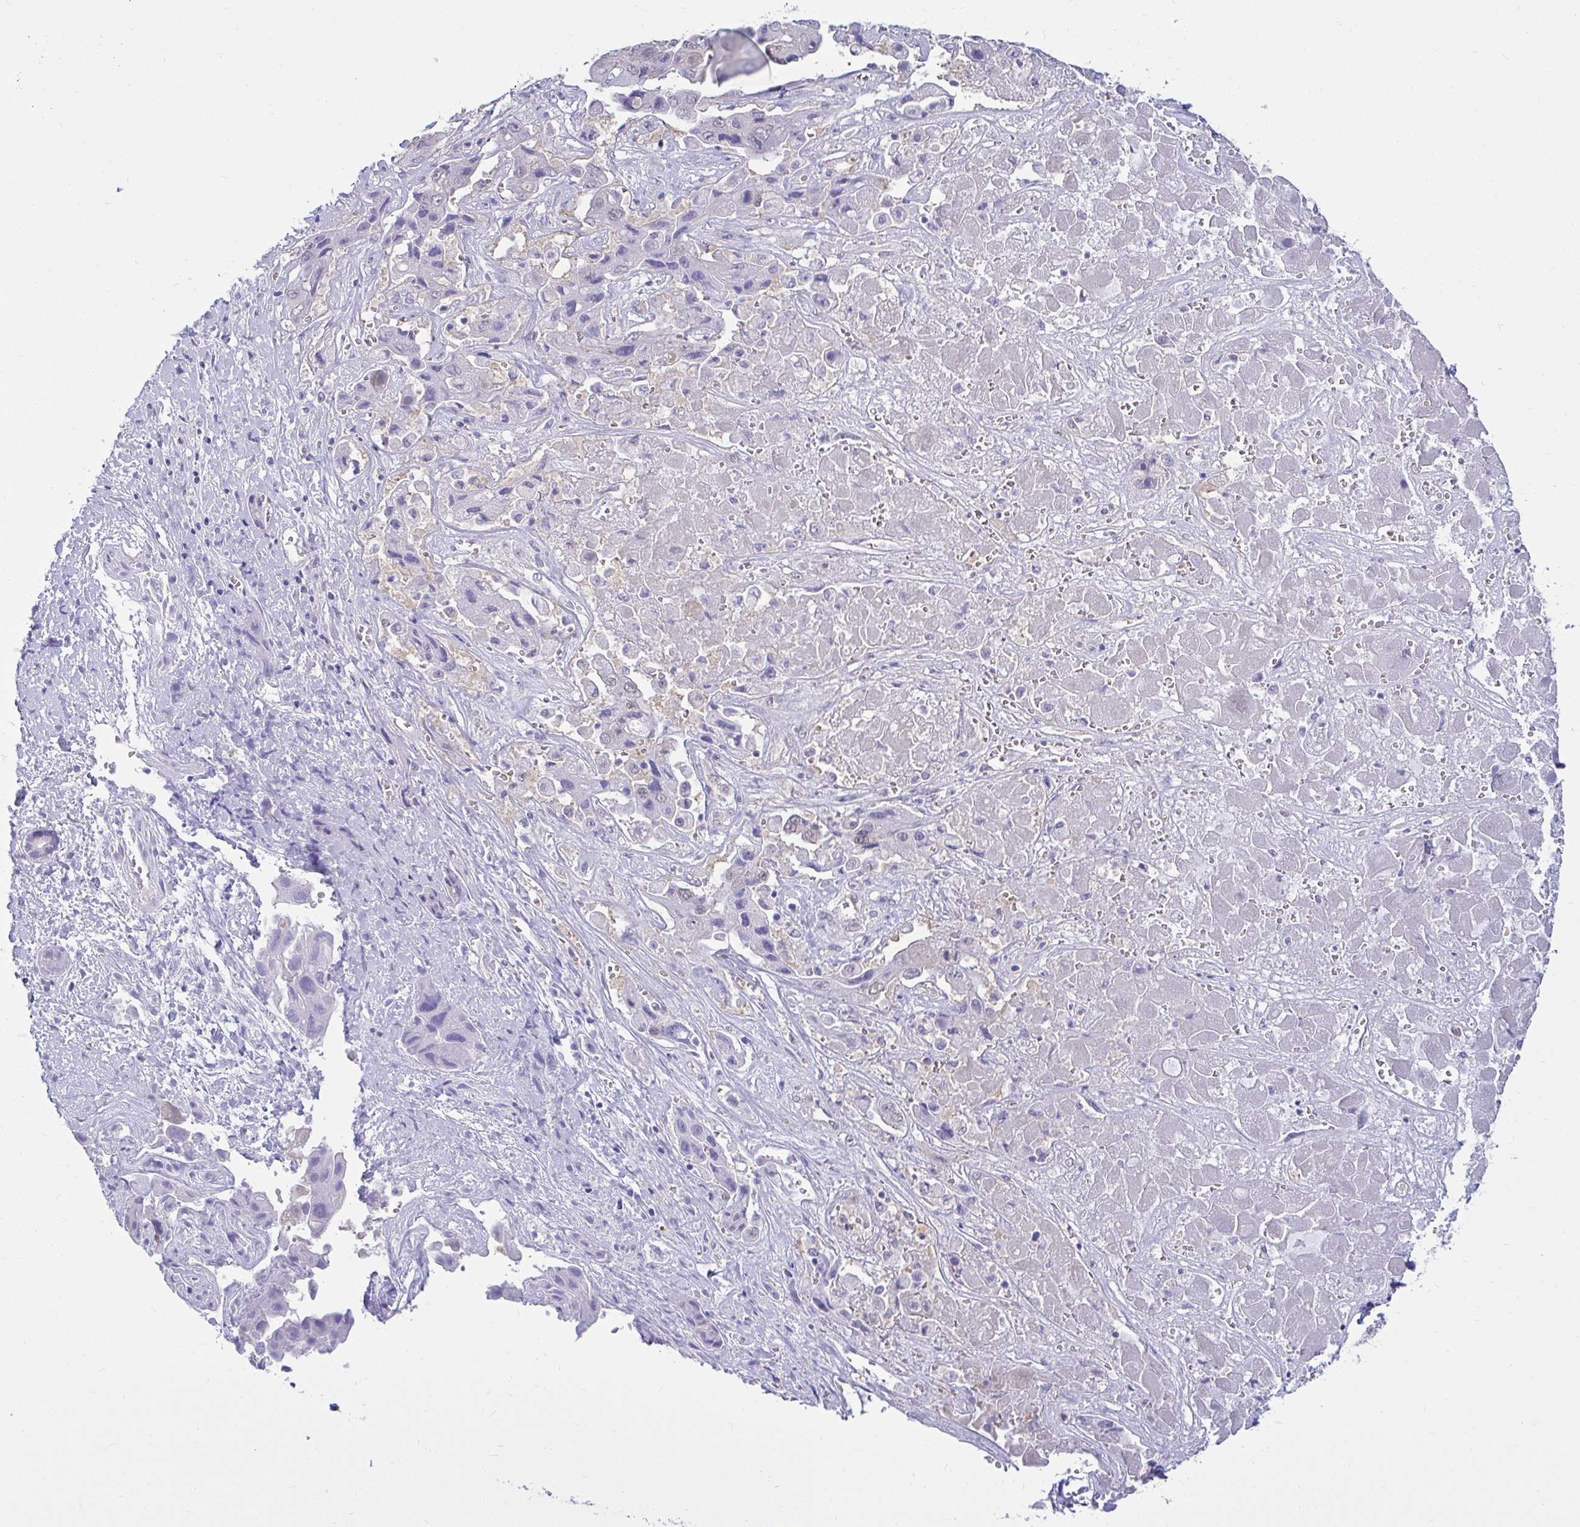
{"staining": {"intensity": "negative", "quantity": "none", "location": "none"}, "tissue": "liver cancer", "cell_type": "Tumor cells", "image_type": "cancer", "snomed": [{"axis": "morphology", "description": "Cholangiocarcinoma"}, {"axis": "topography", "description": "Liver"}], "caption": "DAB immunohistochemical staining of human liver cancer reveals no significant expression in tumor cells.", "gene": "CSE1L", "patient": {"sex": "male", "age": 67}}